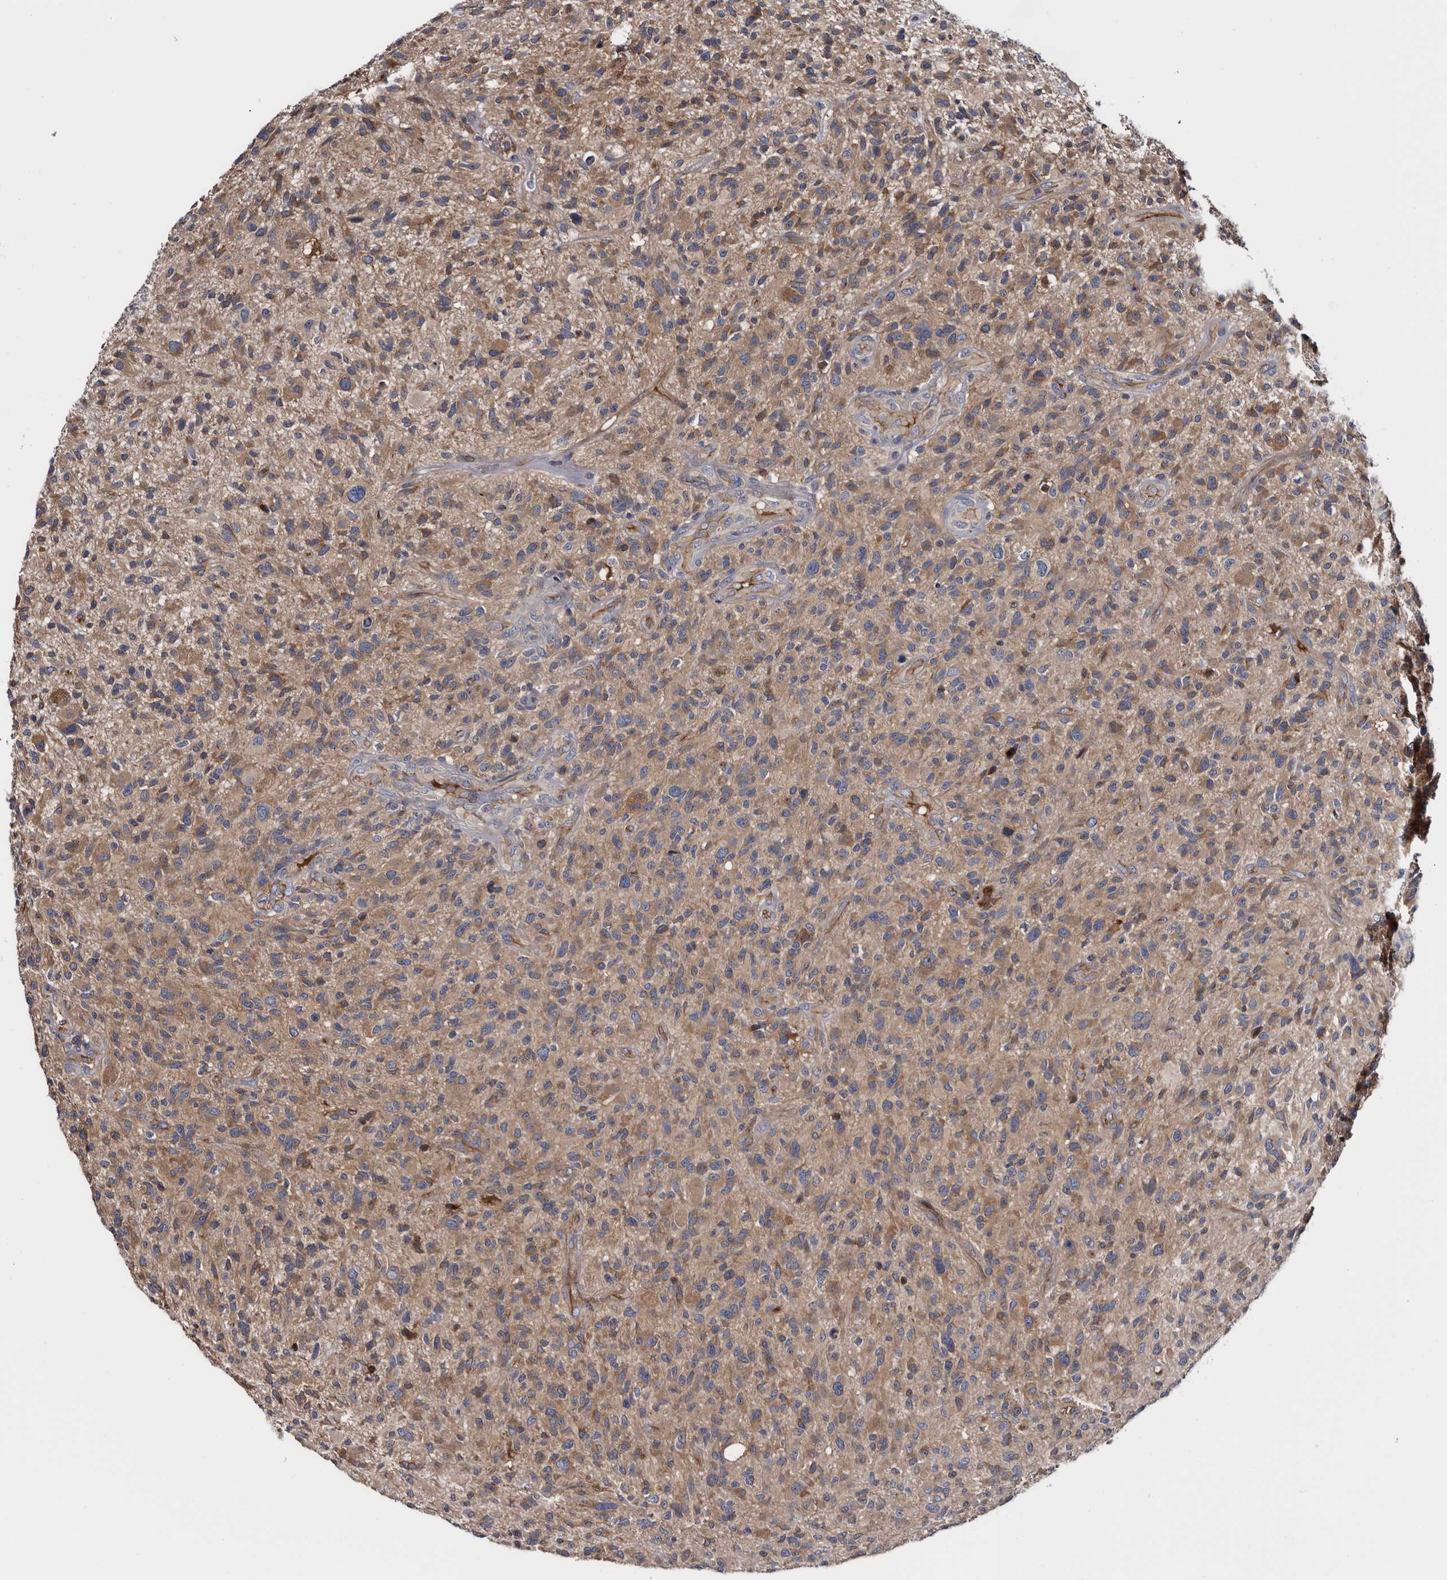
{"staining": {"intensity": "moderate", "quantity": ">75%", "location": "cytoplasmic/membranous"}, "tissue": "glioma", "cell_type": "Tumor cells", "image_type": "cancer", "snomed": [{"axis": "morphology", "description": "Glioma, malignant, High grade"}, {"axis": "topography", "description": "Brain"}], "caption": "High-magnification brightfield microscopy of malignant glioma (high-grade) stained with DAB (3,3'-diaminobenzidine) (brown) and counterstained with hematoxylin (blue). tumor cells exhibit moderate cytoplasmic/membranous positivity is appreciated in about>75% of cells.", "gene": "TSPAN17", "patient": {"sex": "male", "age": 47}}